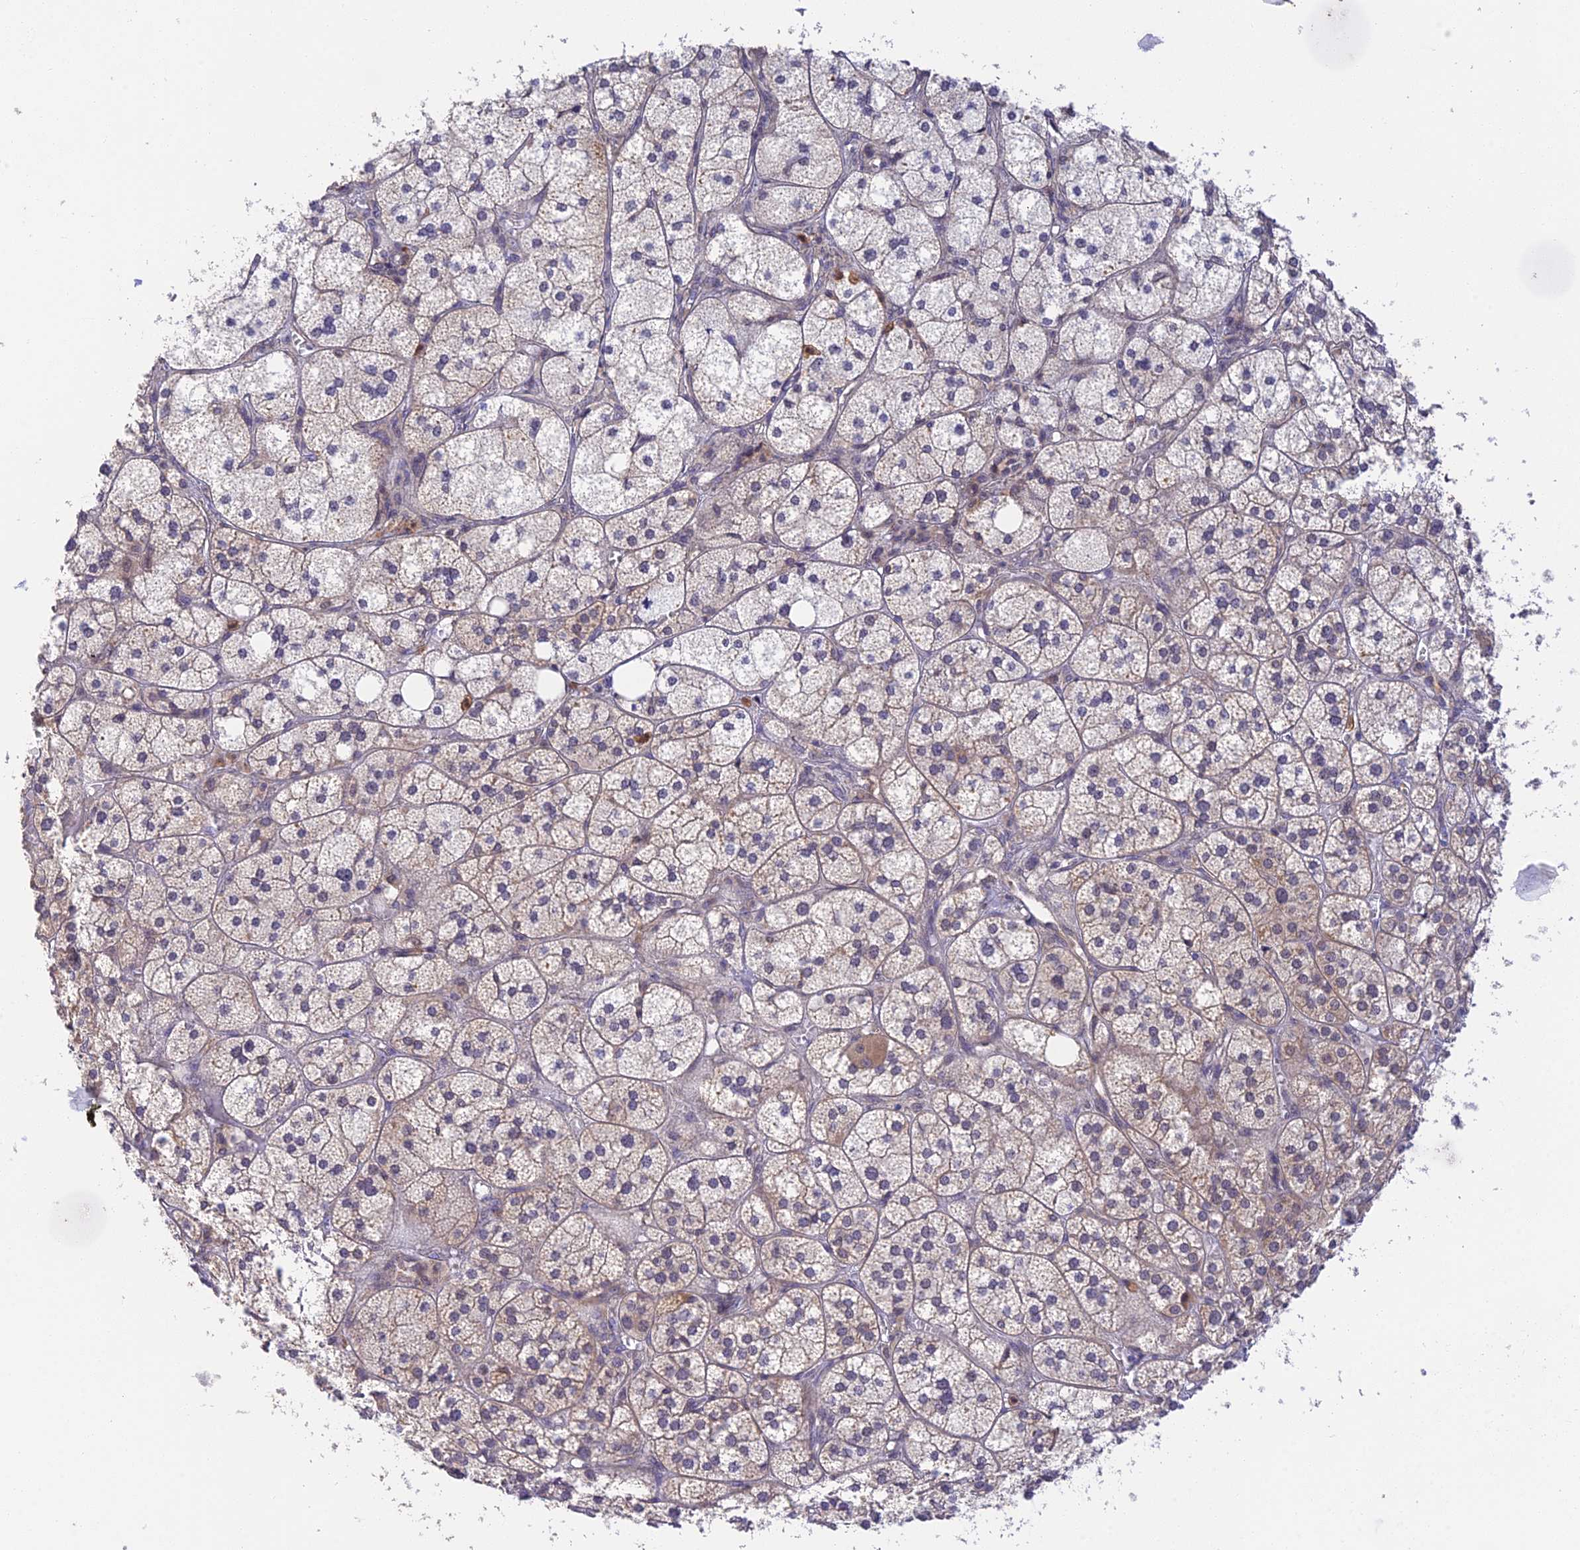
{"staining": {"intensity": "moderate", "quantity": "25%-75%", "location": "cytoplasmic/membranous"}, "tissue": "adrenal gland", "cell_type": "Glandular cells", "image_type": "normal", "snomed": [{"axis": "morphology", "description": "Normal tissue, NOS"}, {"axis": "topography", "description": "Adrenal gland"}], "caption": "This is a micrograph of immunohistochemistry (IHC) staining of normal adrenal gland, which shows moderate staining in the cytoplasmic/membranous of glandular cells.", "gene": "PEX16", "patient": {"sex": "female", "age": 61}}